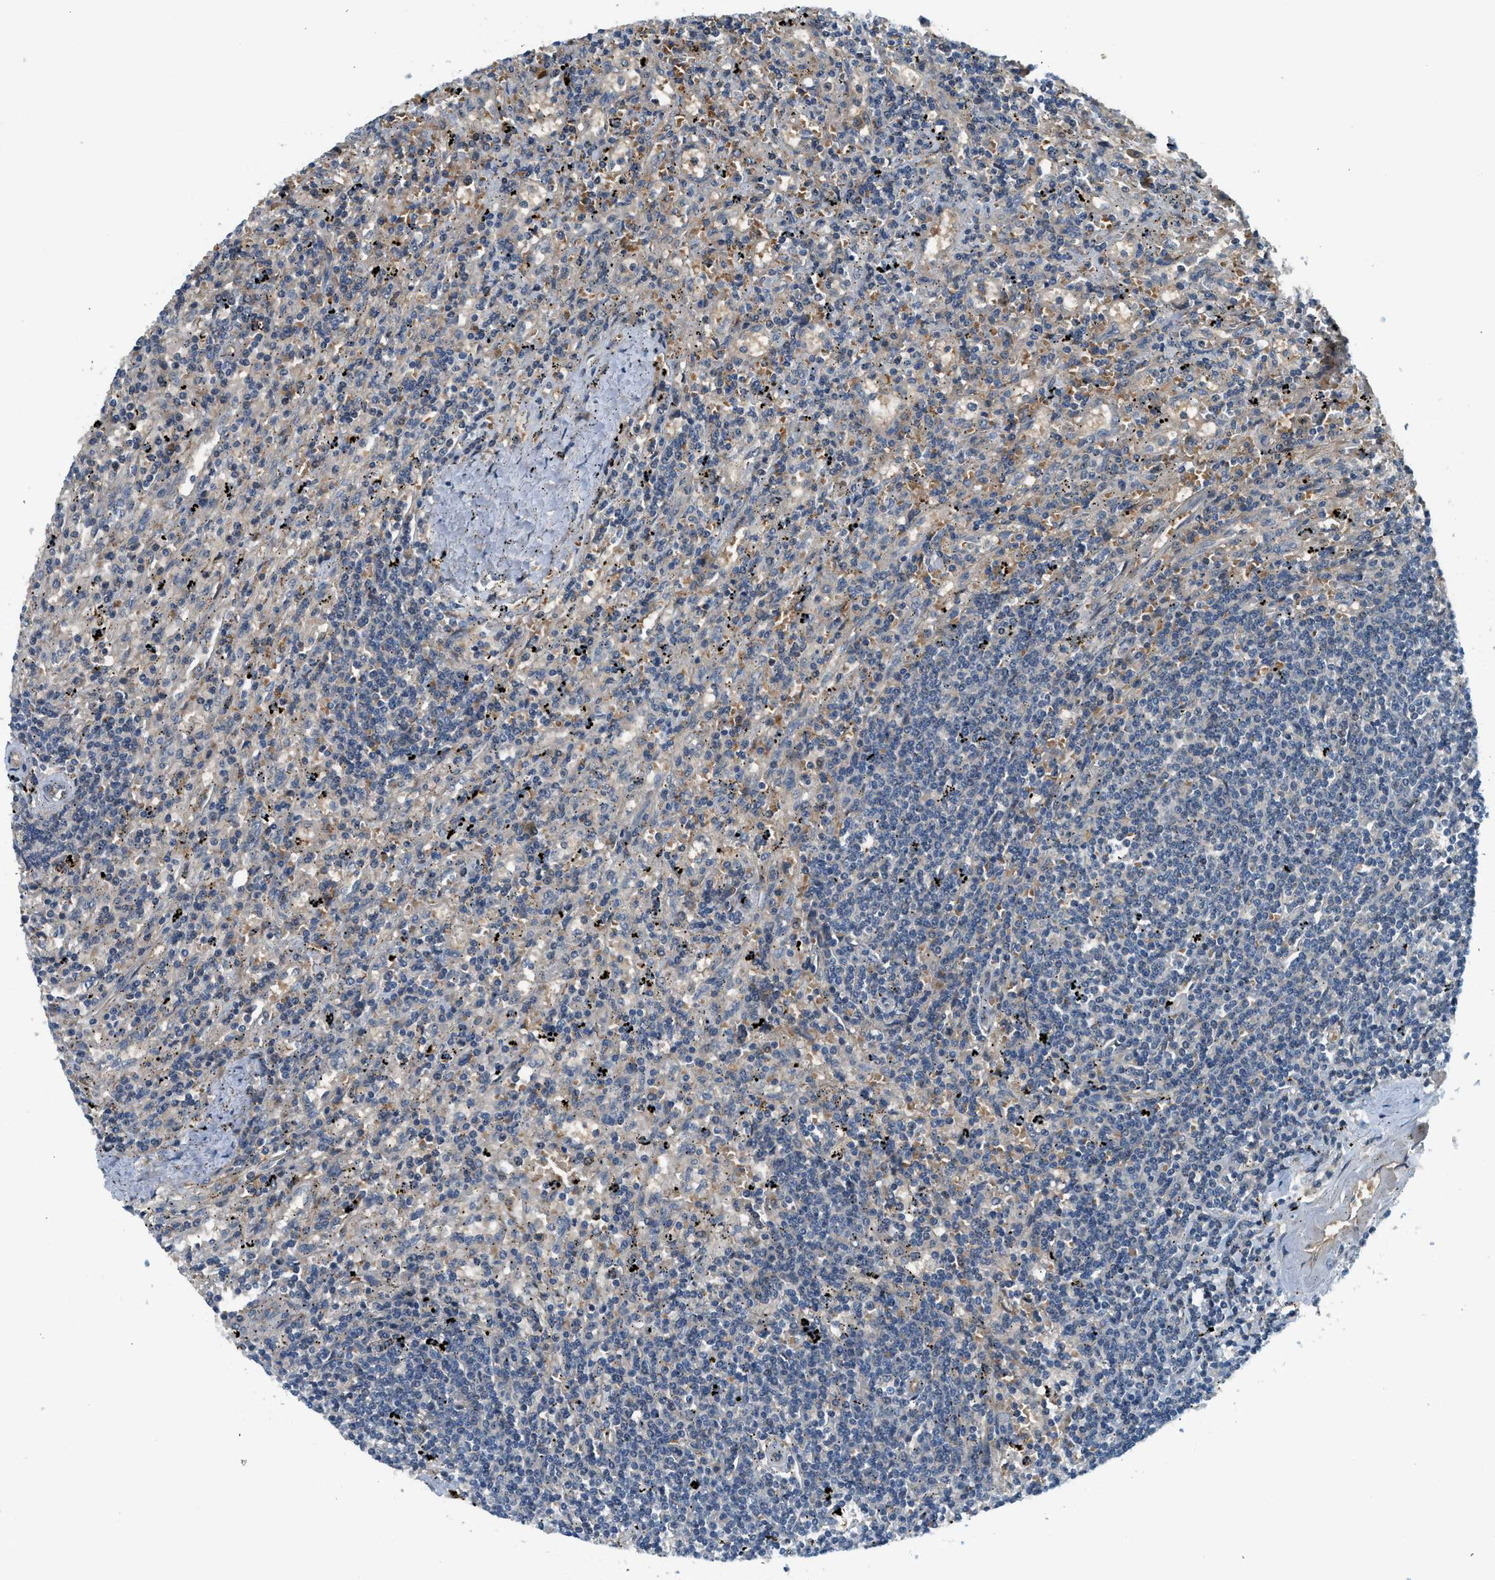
{"staining": {"intensity": "negative", "quantity": "none", "location": "none"}, "tissue": "lymphoma", "cell_type": "Tumor cells", "image_type": "cancer", "snomed": [{"axis": "morphology", "description": "Malignant lymphoma, non-Hodgkin's type, Low grade"}, {"axis": "topography", "description": "Spleen"}], "caption": "Immunohistochemistry (IHC) of human lymphoma shows no staining in tumor cells.", "gene": "KCNK1", "patient": {"sex": "male", "age": 76}}